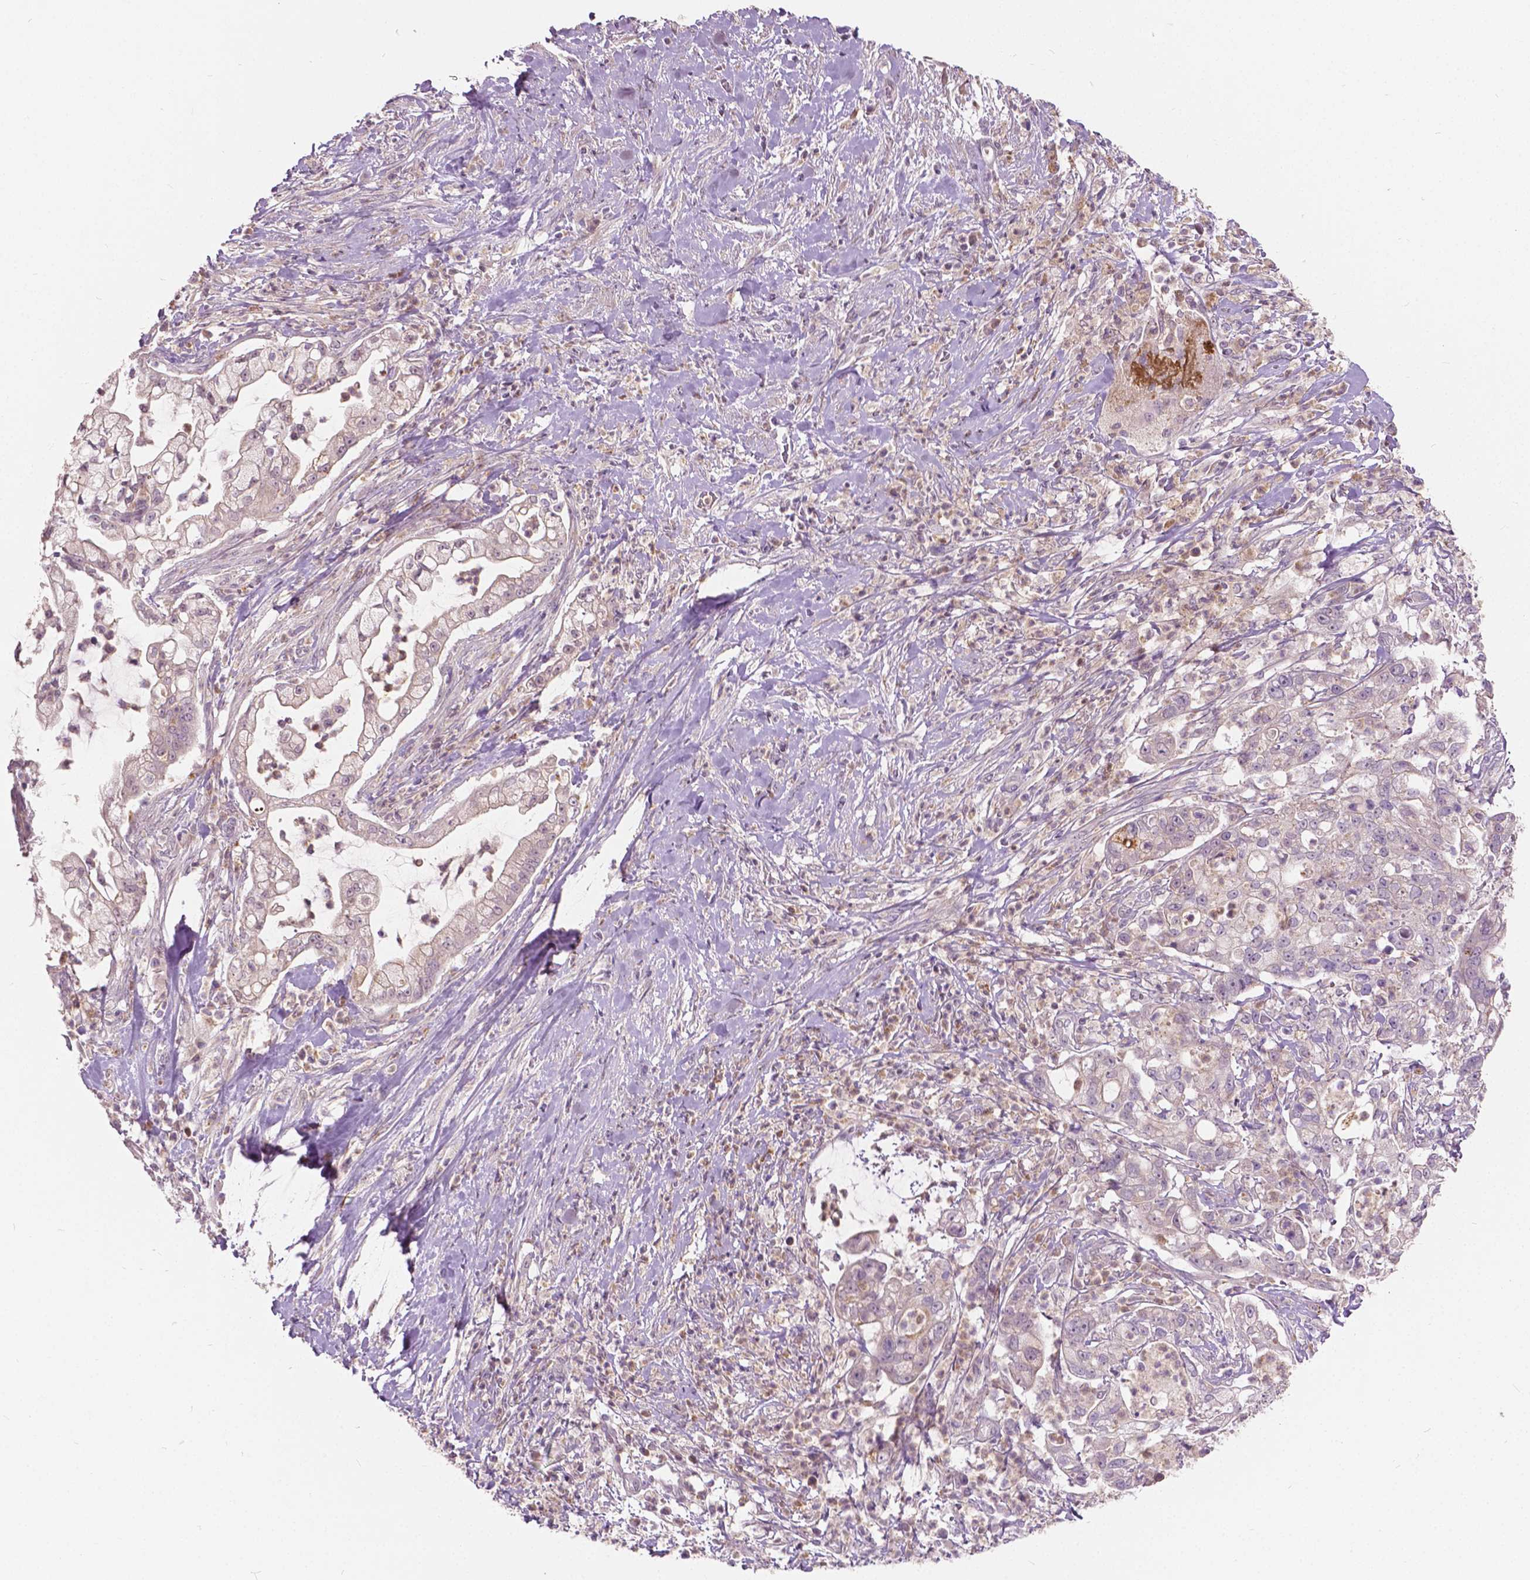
{"staining": {"intensity": "weak", "quantity": "<25%", "location": "cytoplasmic/membranous"}, "tissue": "pancreatic cancer", "cell_type": "Tumor cells", "image_type": "cancer", "snomed": [{"axis": "morphology", "description": "Adenocarcinoma, NOS"}, {"axis": "topography", "description": "Pancreas"}], "caption": "Immunohistochemistry image of human pancreatic cancer (adenocarcinoma) stained for a protein (brown), which reveals no positivity in tumor cells.", "gene": "DLX6", "patient": {"sex": "female", "age": 69}}